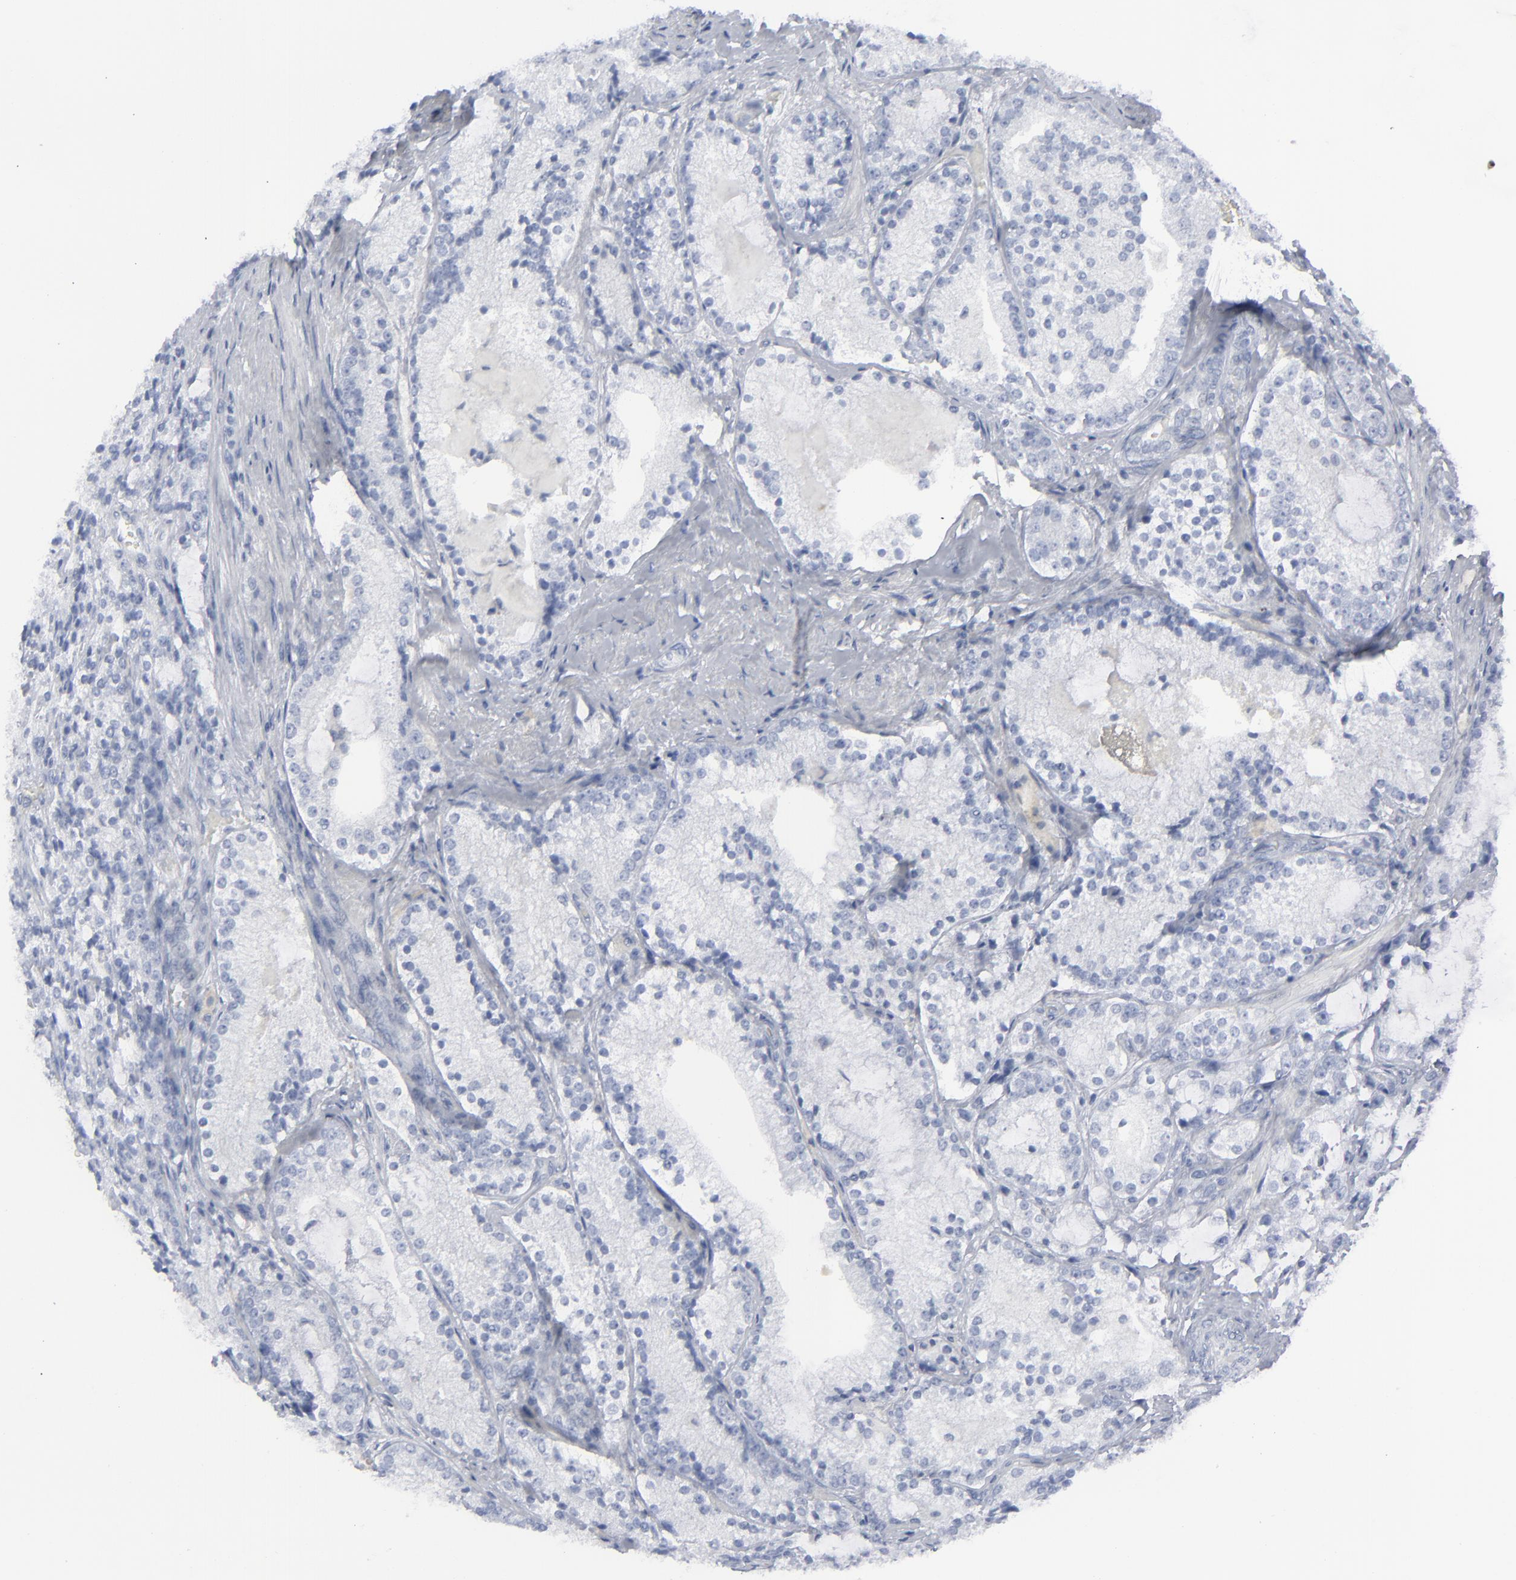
{"staining": {"intensity": "negative", "quantity": "none", "location": "none"}, "tissue": "prostate cancer", "cell_type": "Tumor cells", "image_type": "cancer", "snomed": [{"axis": "morphology", "description": "Adenocarcinoma, High grade"}, {"axis": "topography", "description": "Prostate"}], "caption": "This is an immunohistochemistry image of prostate cancer. There is no expression in tumor cells.", "gene": "MSLN", "patient": {"sex": "male", "age": 63}}